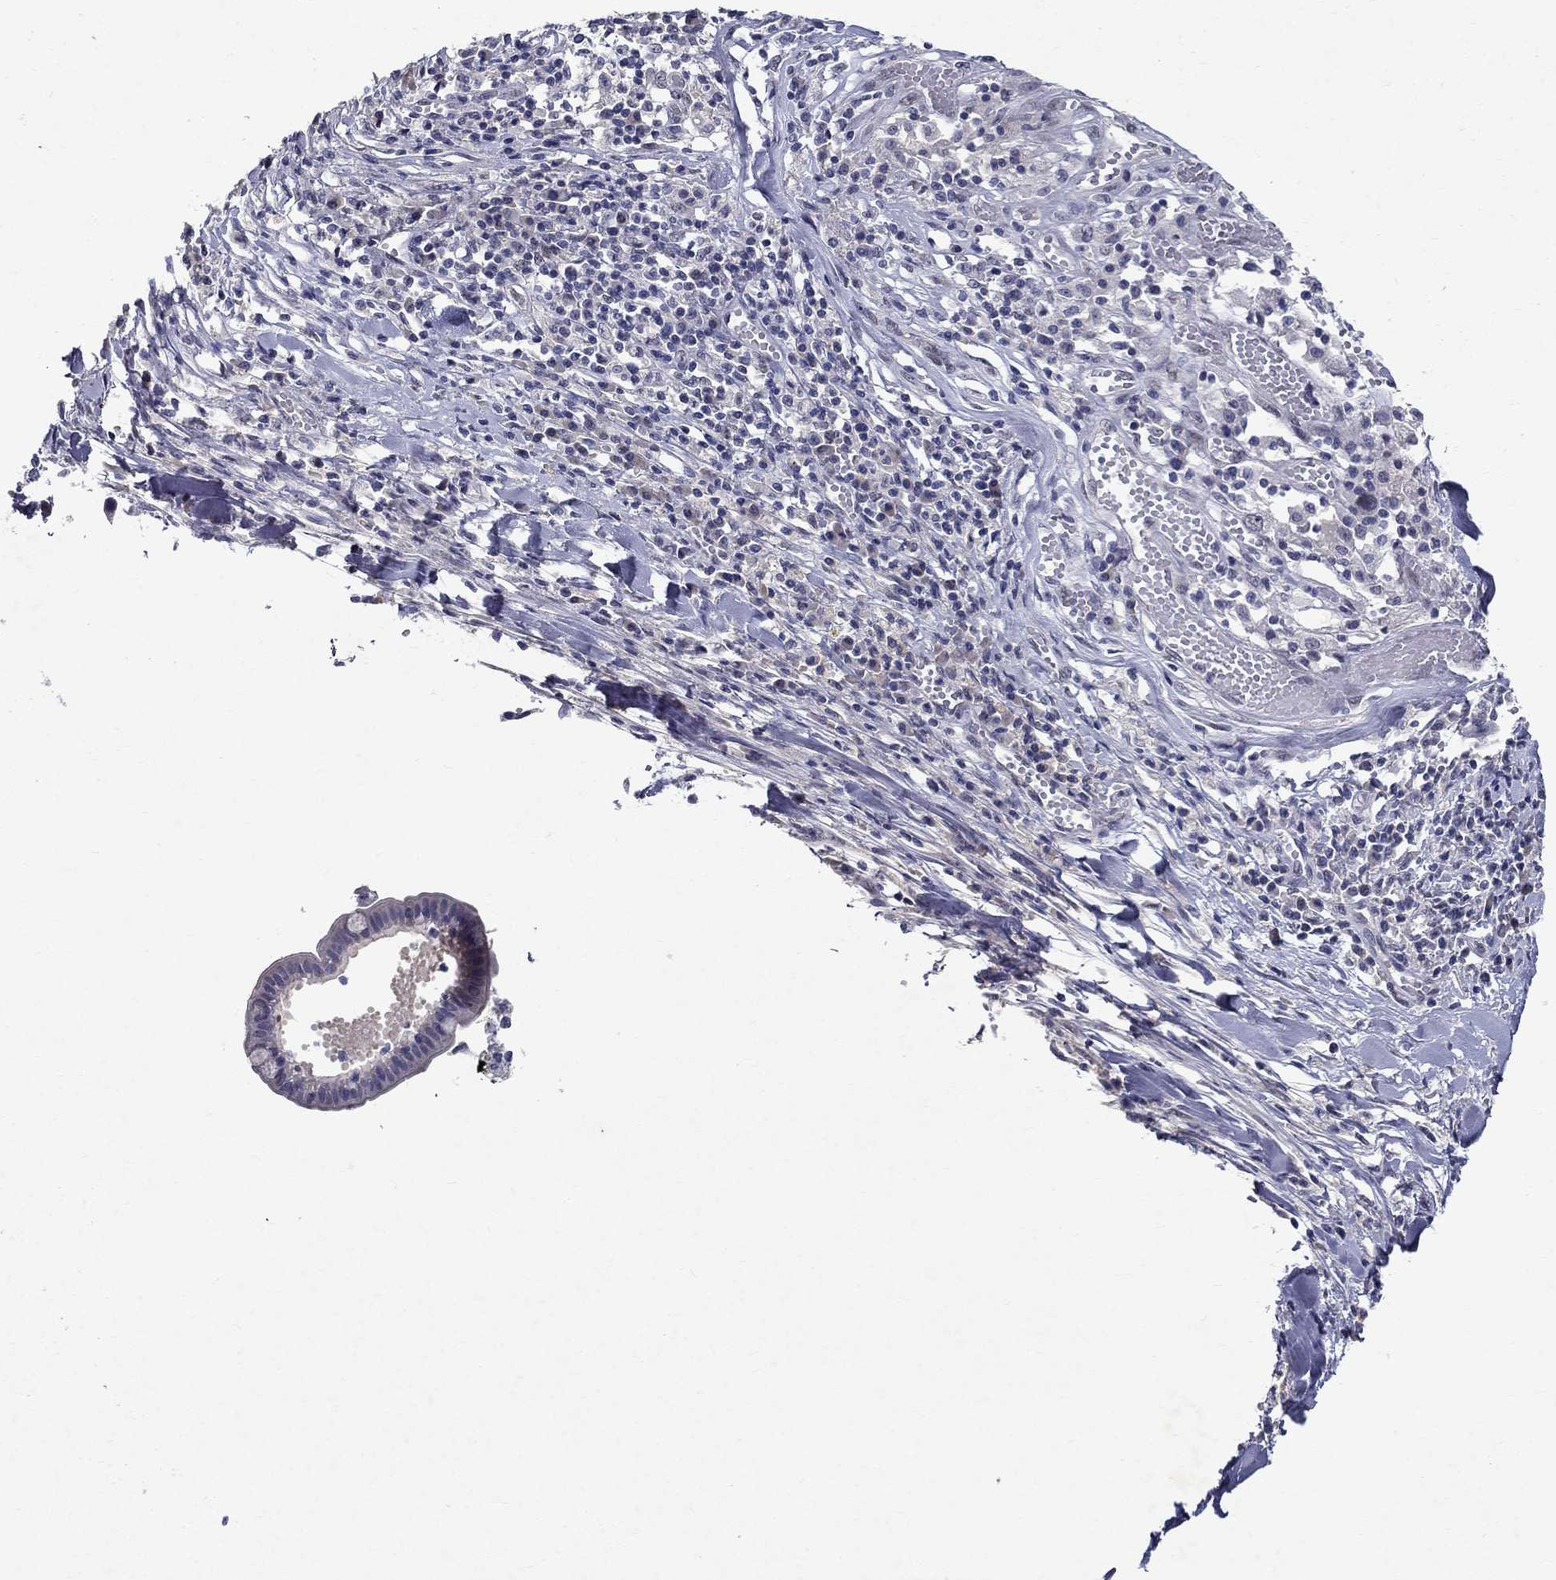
{"staining": {"intensity": "negative", "quantity": "none", "location": "none"}, "tissue": "melanoma", "cell_type": "Tumor cells", "image_type": "cancer", "snomed": [{"axis": "morphology", "description": "Malignant melanoma, Metastatic site"}, {"axis": "topography", "description": "Lymph node"}], "caption": "Photomicrograph shows no significant protein staining in tumor cells of melanoma.", "gene": "RBFOX1", "patient": {"sex": "male", "age": 50}}